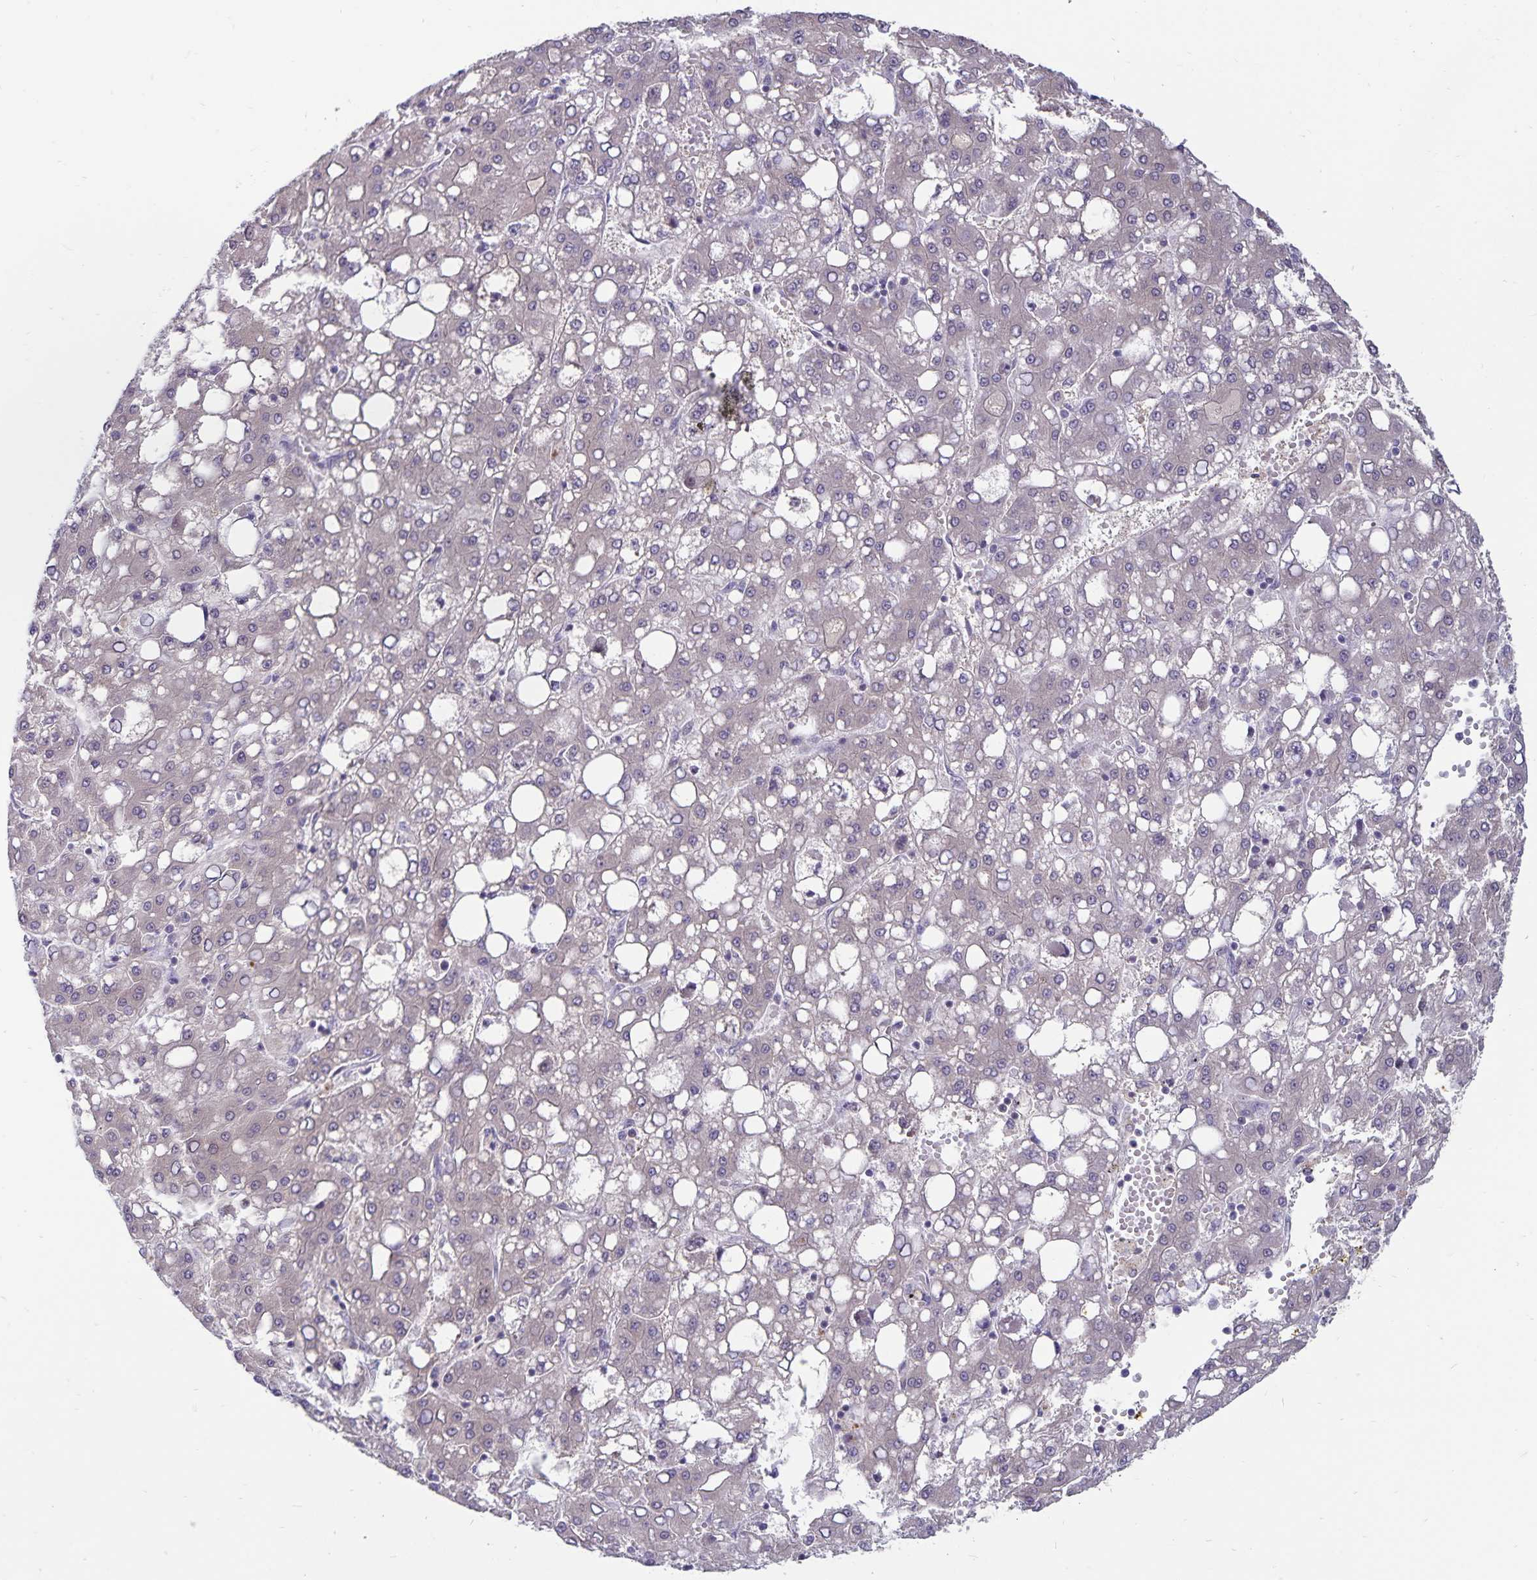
{"staining": {"intensity": "negative", "quantity": "none", "location": "none"}, "tissue": "liver cancer", "cell_type": "Tumor cells", "image_type": "cancer", "snomed": [{"axis": "morphology", "description": "Carcinoma, Hepatocellular, NOS"}, {"axis": "topography", "description": "Liver"}], "caption": "This is a histopathology image of immunohistochemistry staining of hepatocellular carcinoma (liver), which shows no expression in tumor cells.", "gene": "EXOC6B", "patient": {"sex": "male", "age": 65}}